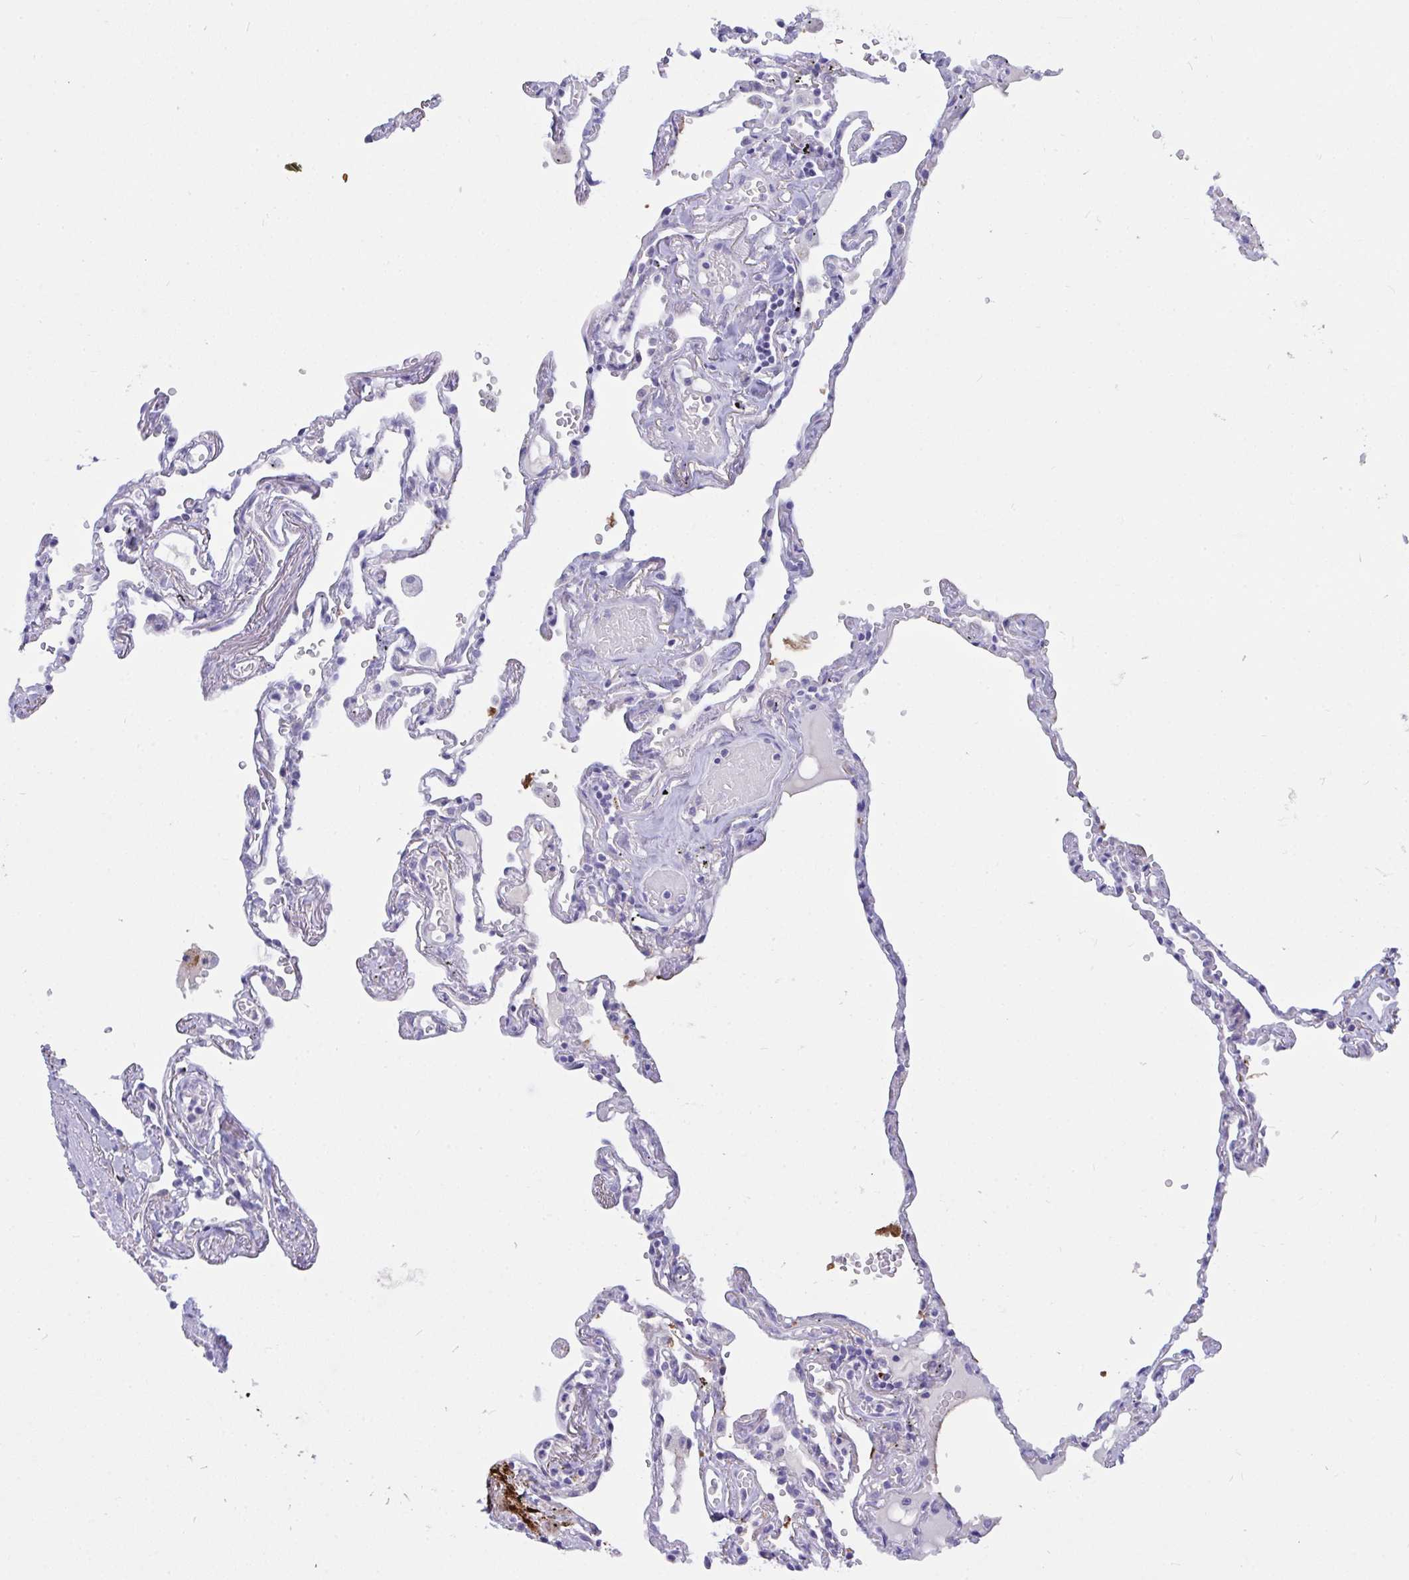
{"staining": {"intensity": "negative", "quantity": "none", "location": "none"}, "tissue": "lung", "cell_type": "Alveolar cells", "image_type": "normal", "snomed": [{"axis": "morphology", "description": "Normal tissue, NOS"}, {"axis": "topography", "description": "Lung"}], "caption": "A high-resolution photomicrograph shows IHC staining of normal lung, which demonstrates no significant staining in alveolar cells. The staining is performed using DAB (3,3'-diaminobenzidine) brown chromogen with nuclei counter-stained in using hematoxylin.", "gene": "SEMA6B", "patient": {"sex": "female", "age": 67}}